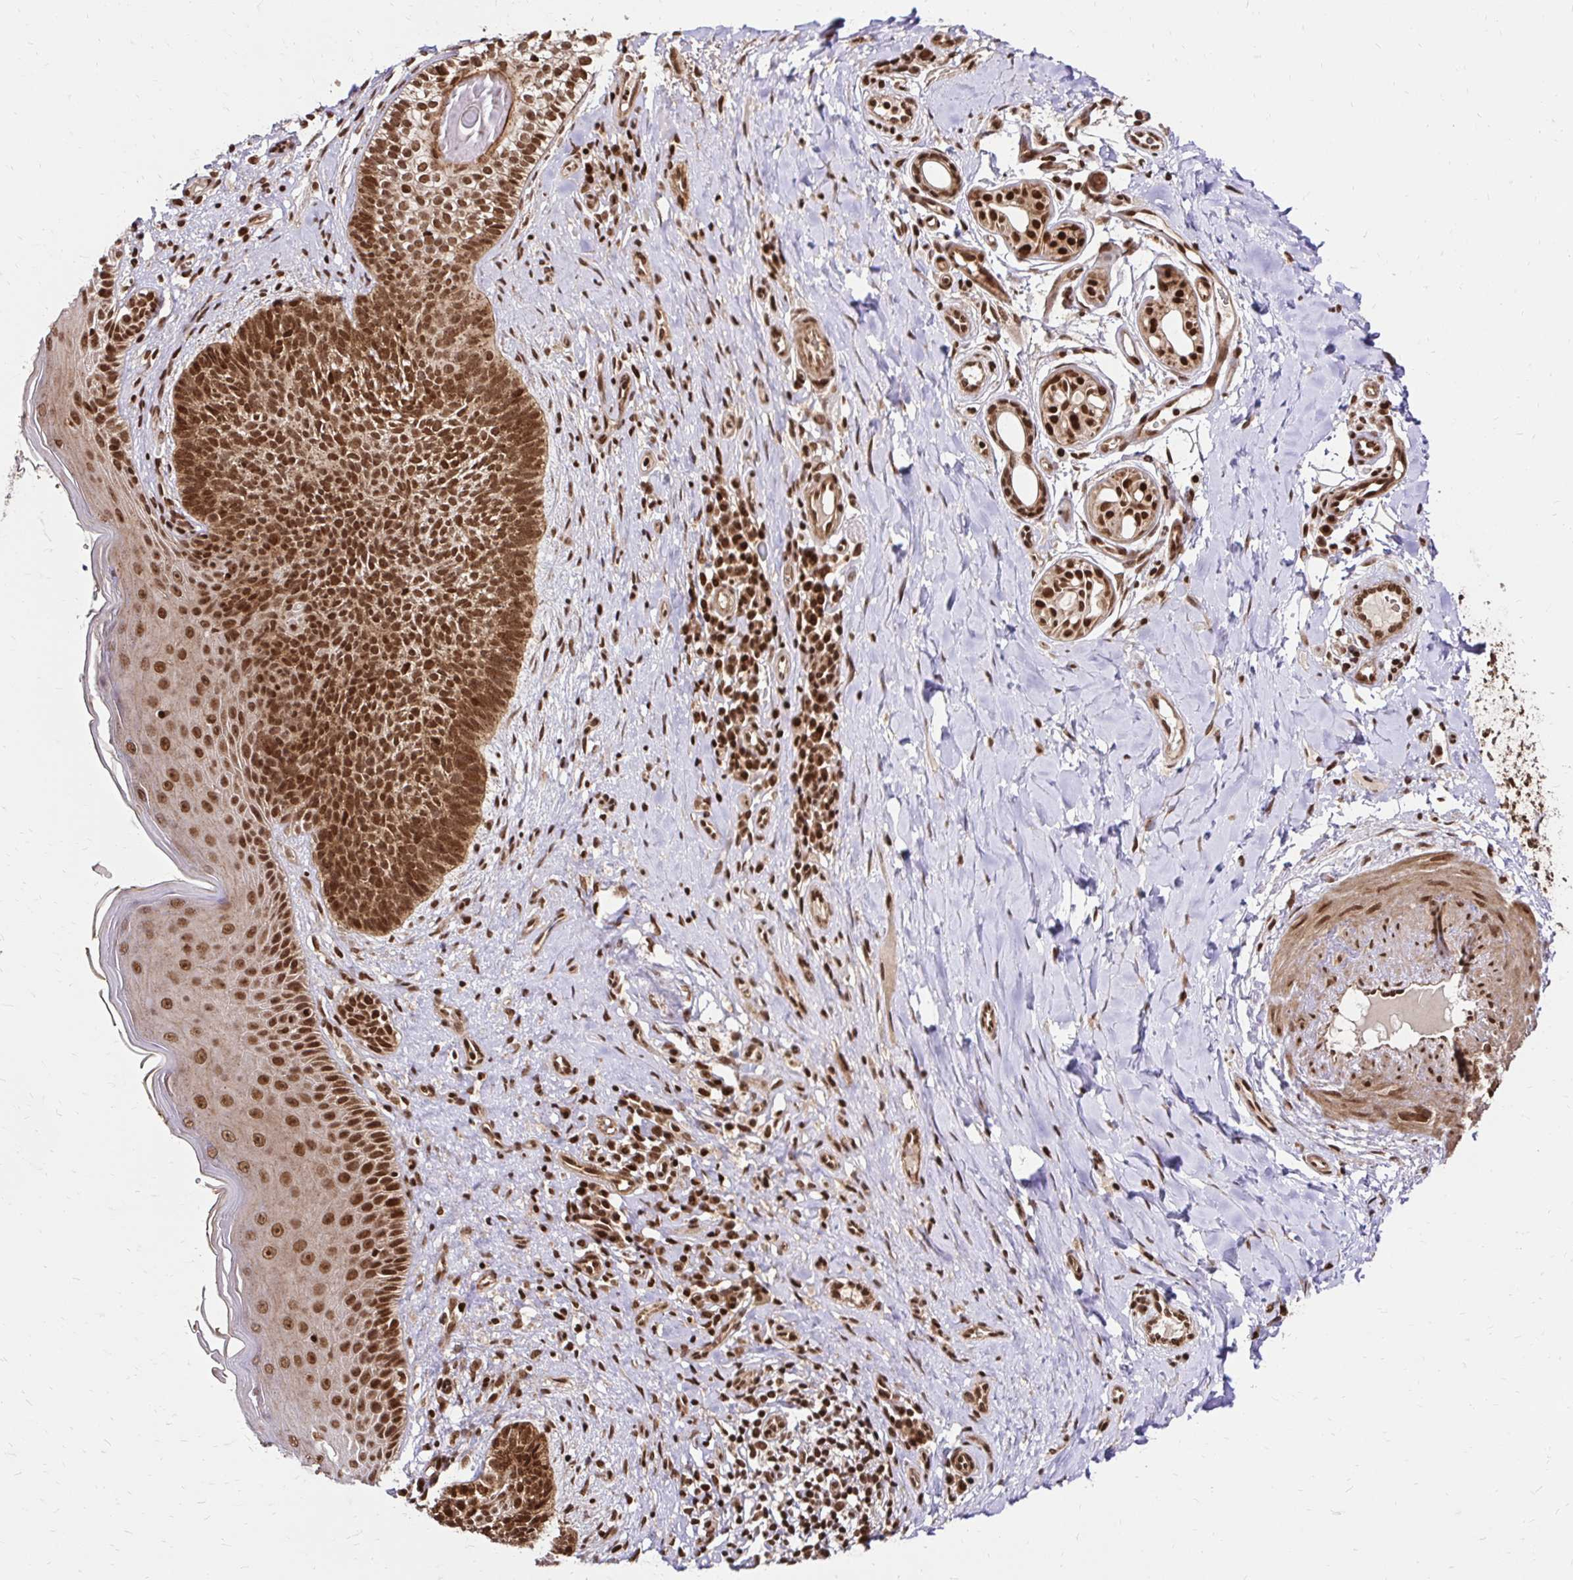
{"staining": {"intensity": "strong", "quantity": ">75%", "location": "cytoplasmic/membranous,nuclear"}, "tissue": "skin cancer", "cell_type": "Tumor cells", "image_type": "cancer", "snomed": [{"axis": "morphology", "description": "Basal cell carcinoma"}, {"axis": "topography", "description": "Skin"}], "caption": "DAB immunohistochemical staining of skin cancer (basal cell carcinoma) reveals strong cytoplasmic/membranous and nuclear protein expression in approximately >75% of tumor cells.", "gene": "GLYR1", "patient": {"sex": "male", "age": 89}}